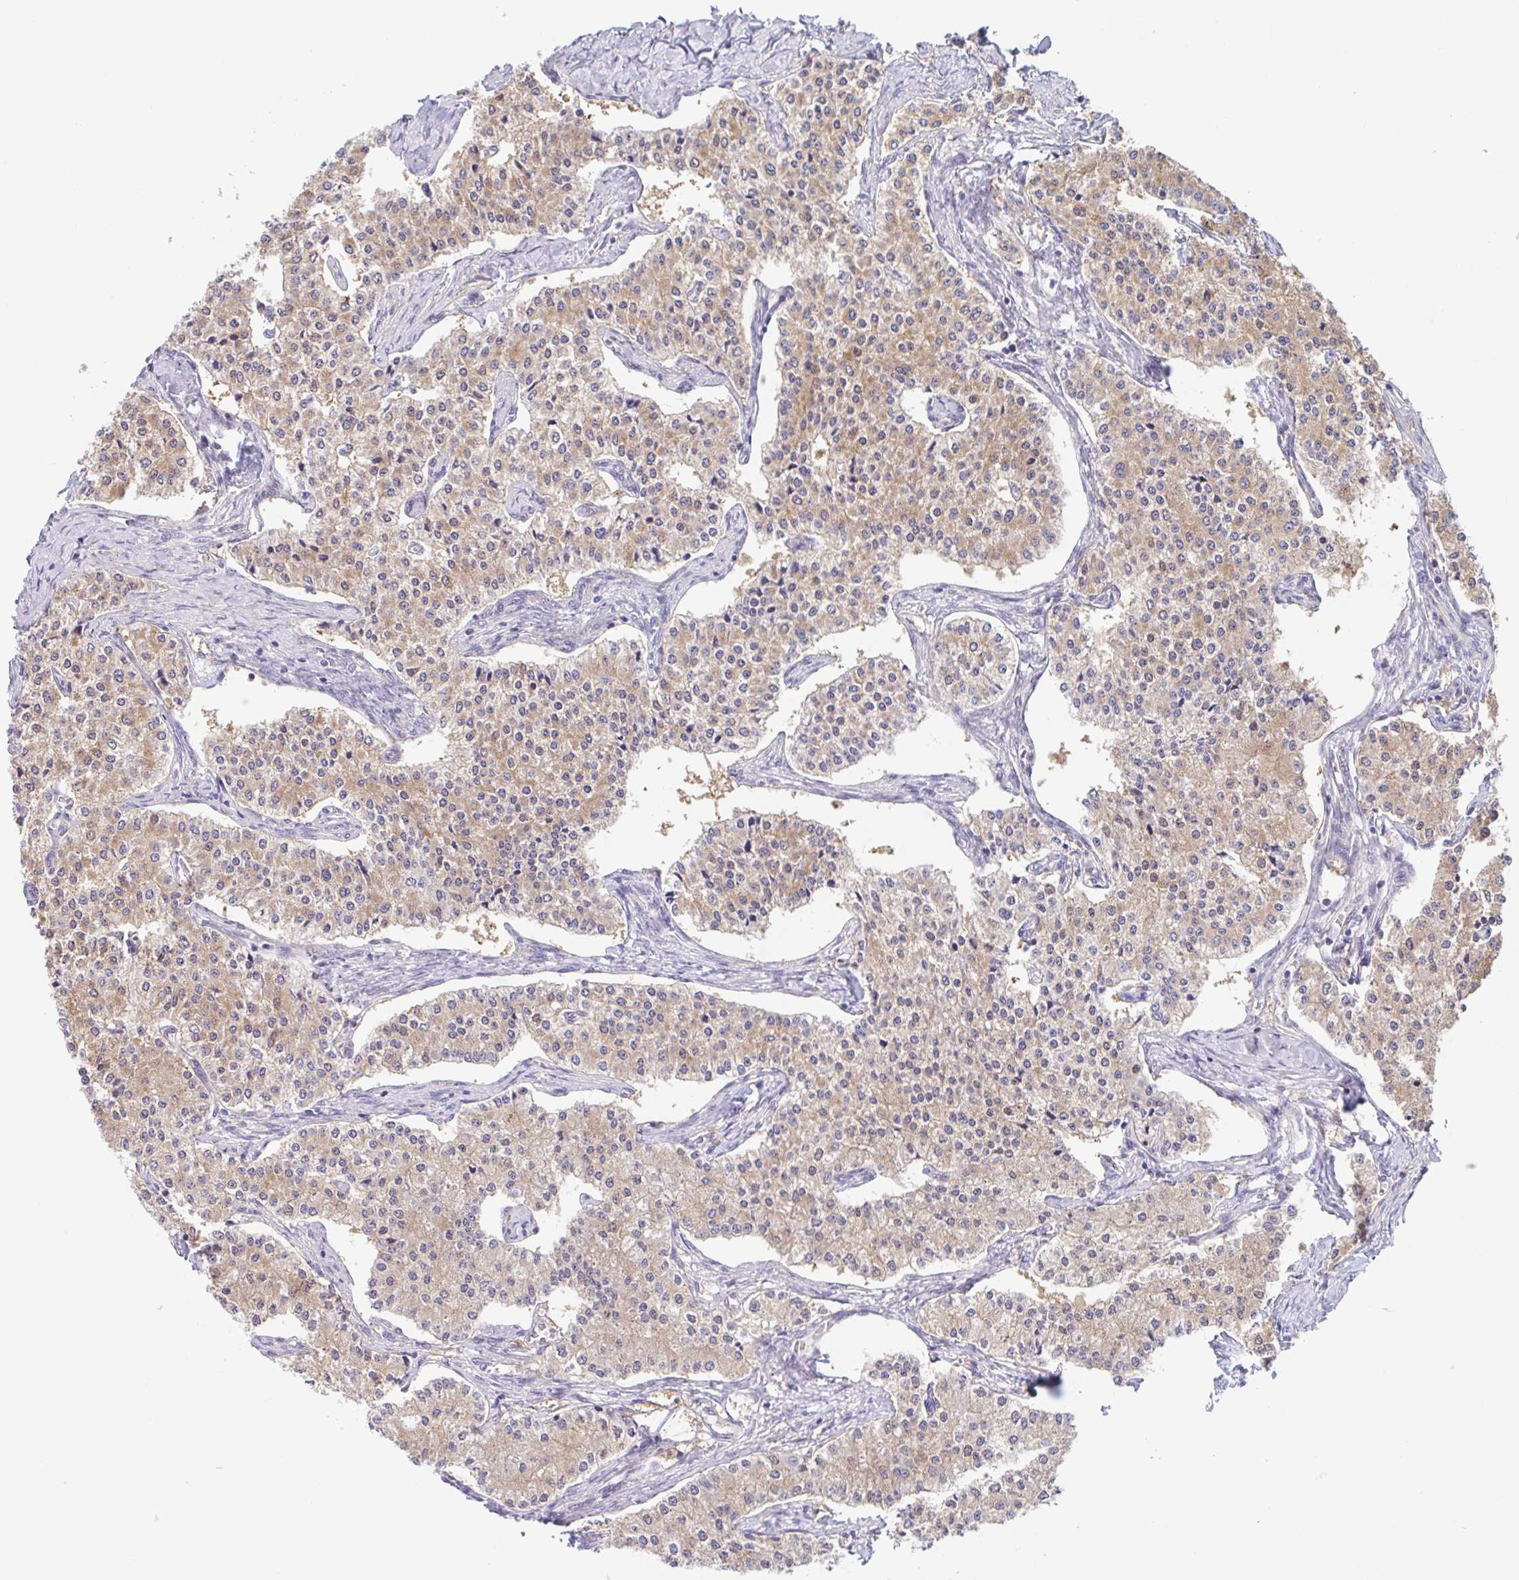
{"staining": {"intensity": "moderate", "quantity": ">75%", "location": "cytoplasmic/membranous"}, "tissue": "carcinoid", "cell_type": "Tumor cells", "image_type": "cancer", "snomed": [{"axis": "morphology", "description": "Carcinoid, malignant, NOS"}, {"axis": "topography", "description": "Colon"}], "caption": "Protein expression analysis of carcinoid (malignant) shows moderate cytoplasmic/membranous expression in approximately >75% of tumor cells.", "gene": "TMEM86A", "patient": {"sex": "female", "age": 52}}